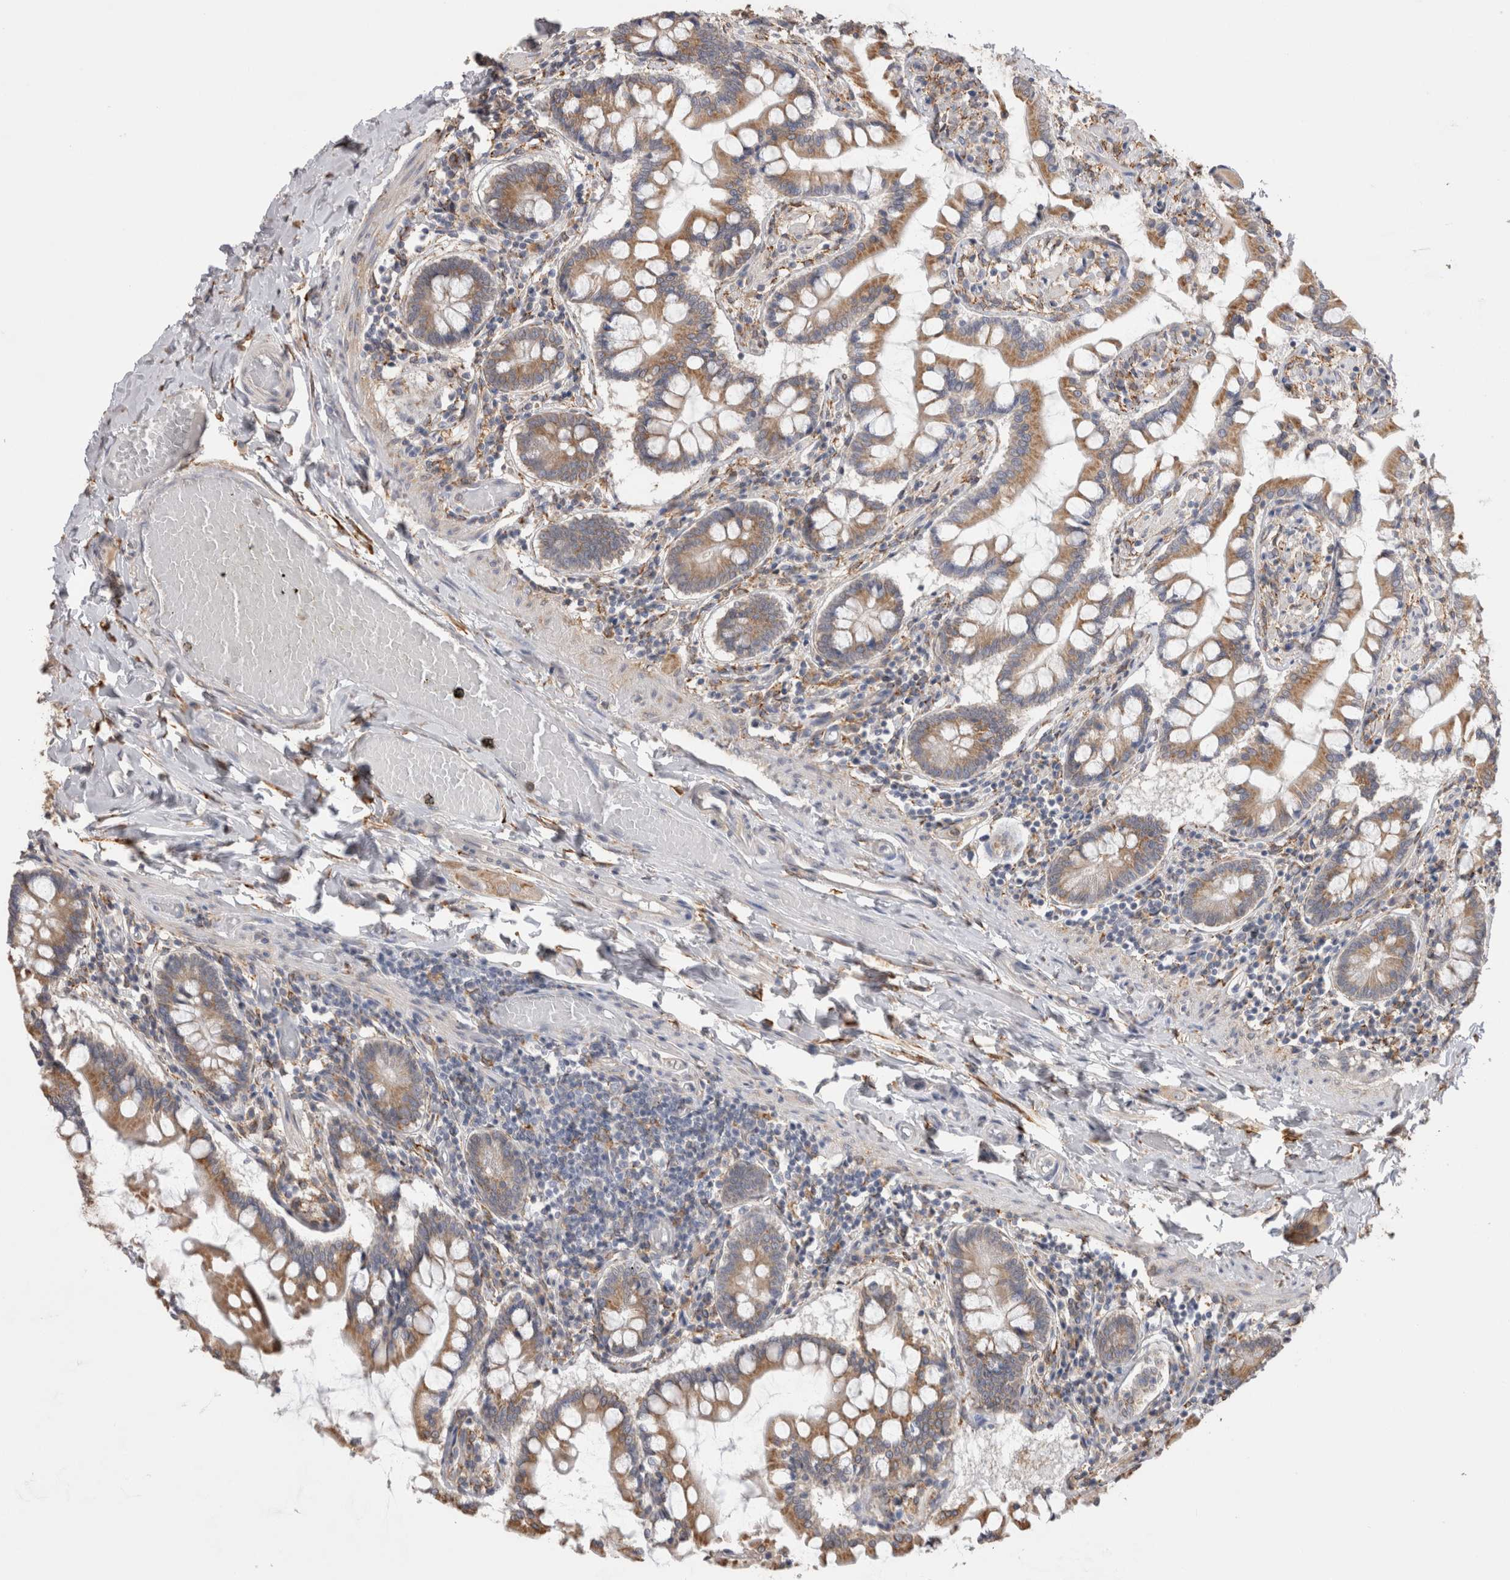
{"staining": {"intensity": "moderate", "quantity": ">75%", "location": "cytoplasmic/membranous"}, "tissue": "small intestine", "cell_type": "Glandular cells", "image_type": "normal", "snomed": [{"axis": "morphology", "description": "Normal tissue, NOS"}, {"axis": "topography", "description": "Small intestine"}], "caption": "Moderate cytoplasmic/membranous expression for a protein is appreciated in about >75% of glandular cells of unremarkable small intestine using immunohistochemistry.", "gene": "LRPAP1", "patient": {"sex": "male", "age": 41}}